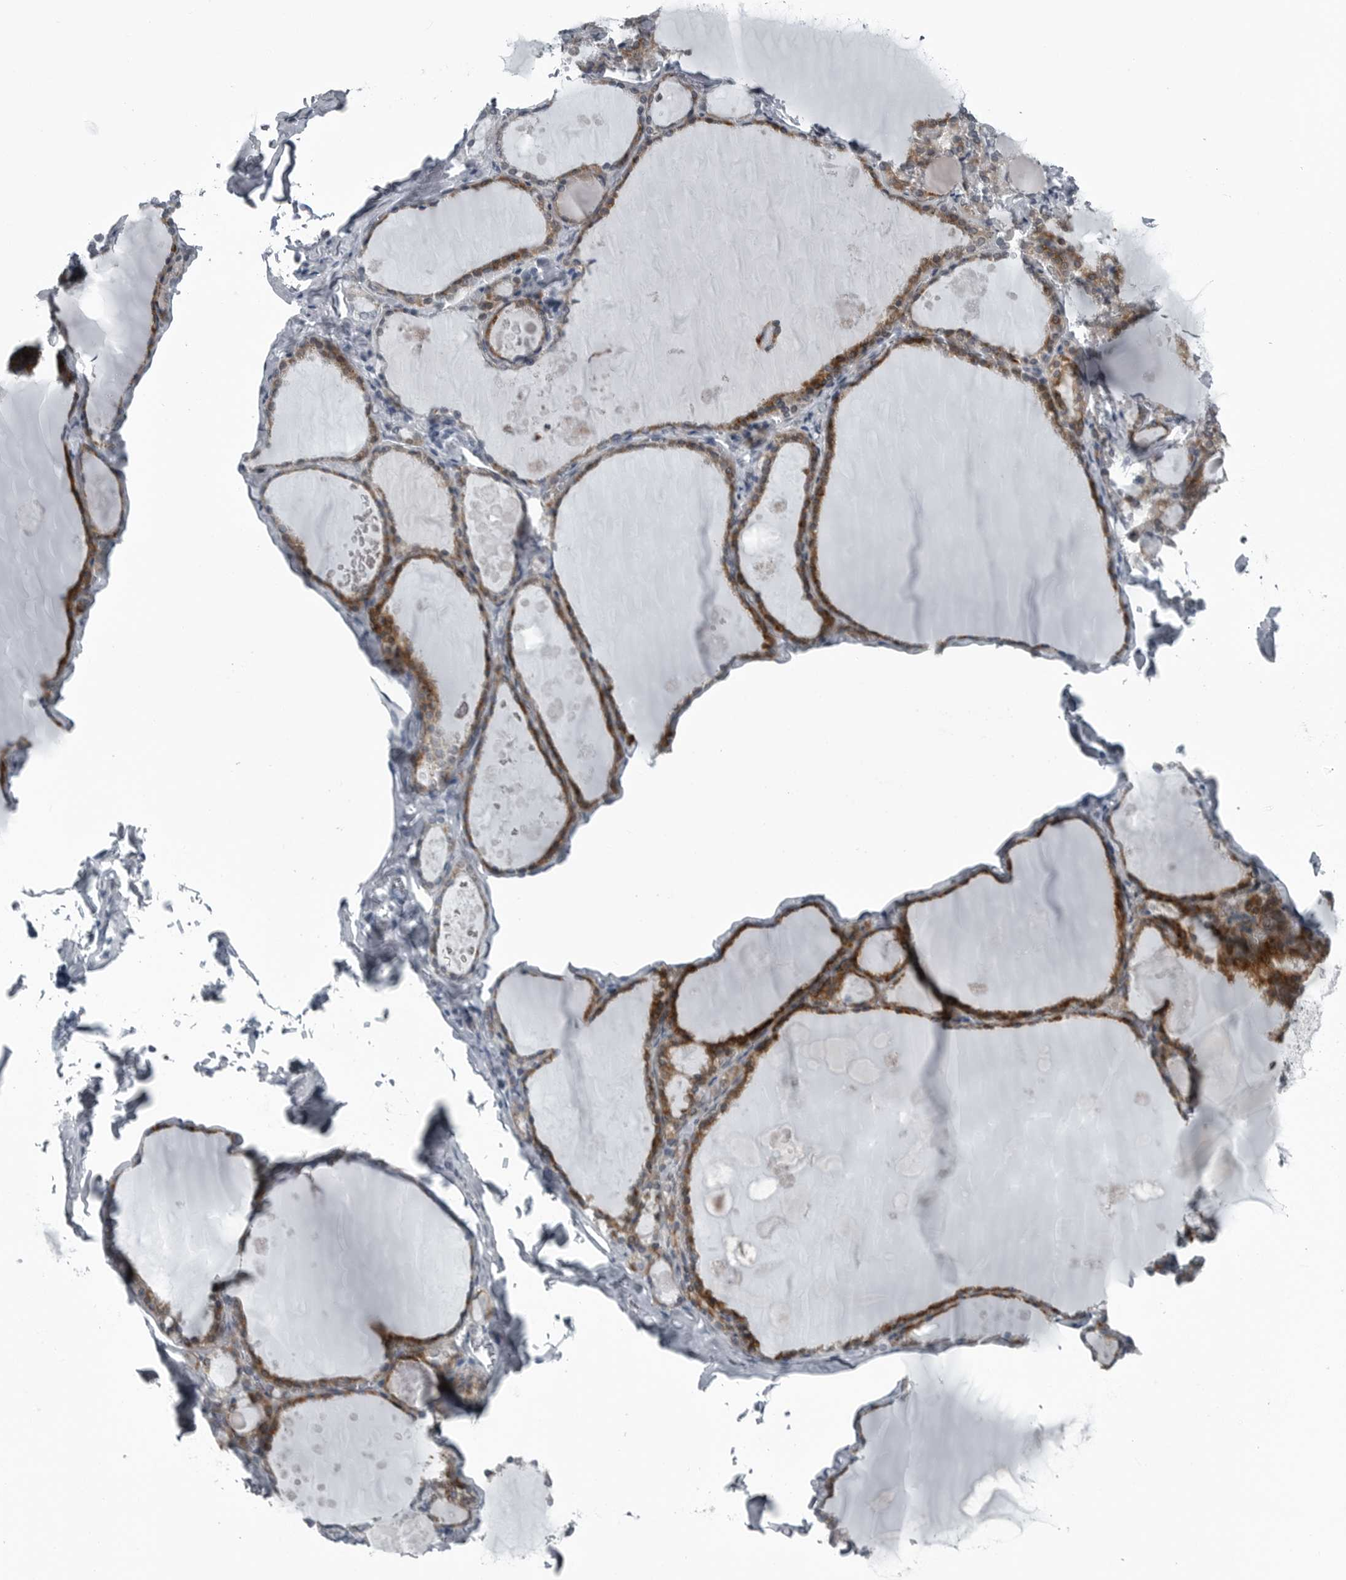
{"staining": {"intensity": "moderate", "quantity": "25%-75%", "location": "cytoplasmic/membranous"}, "tissue": "thyroid gland", "cell_type": "Glandular cells", "image_type": "normal", "snomed": [{"axis": "morphology", "description": "Normal tissue, NOS"}, {"axis": "topography", "description": "Thyroid gland"}], "caption": "The immunohistochemical stain labels moderate cytoplasmic/membranous expression in glandular cells of benign thyroid gland. The staining was performed using DAB to visualize the protein expression in brown, while the nuclei were stained in blue with hematoxylin (Magnification: 20x).", "gene": "DNAAF11", "patient": {"sex": "male", "age": 56}}